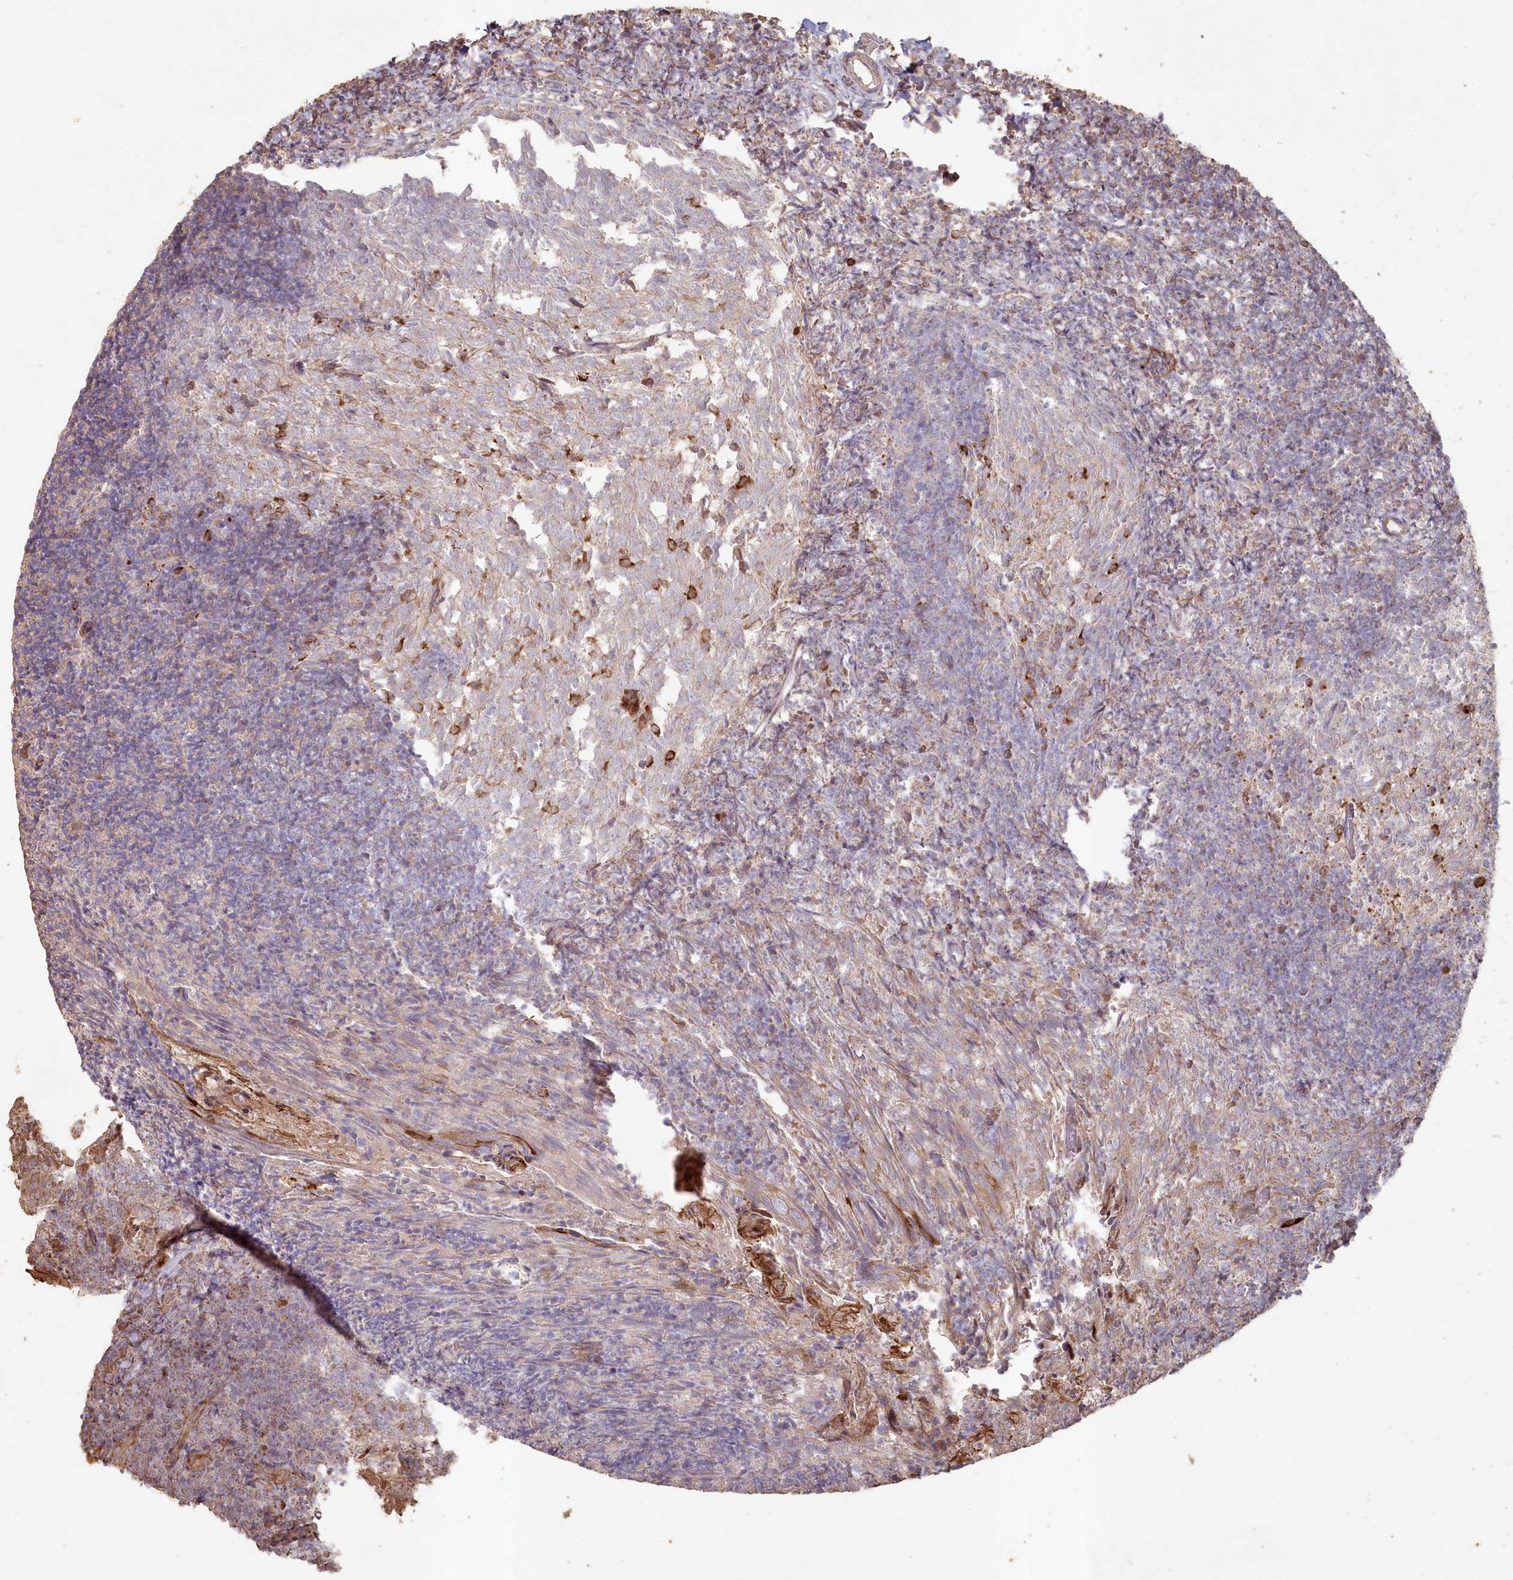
{"staining": {"intensity": "strong", "quantity": "<25%", "location": "cytoplasmic/membranous"}, "tissue": "tonsil", "cell_type": "Germinal center cells", "image_type": "normal", "snomed": [{"axis": "morphology", "description": "Normal tissue, NOS"}, {"axis": "topography", "description": "Tonsil"}], "caption": "Immunohistochemistry (IHC) photomicrograph of unremarkable tonsil stained for a protein (brown), which shows medium levels of strong cytoplasmic/membranous staining in approximately <25% of germinal center cells.", "gene": "HAL", "patient": {"sex": "female", "age": 10}}